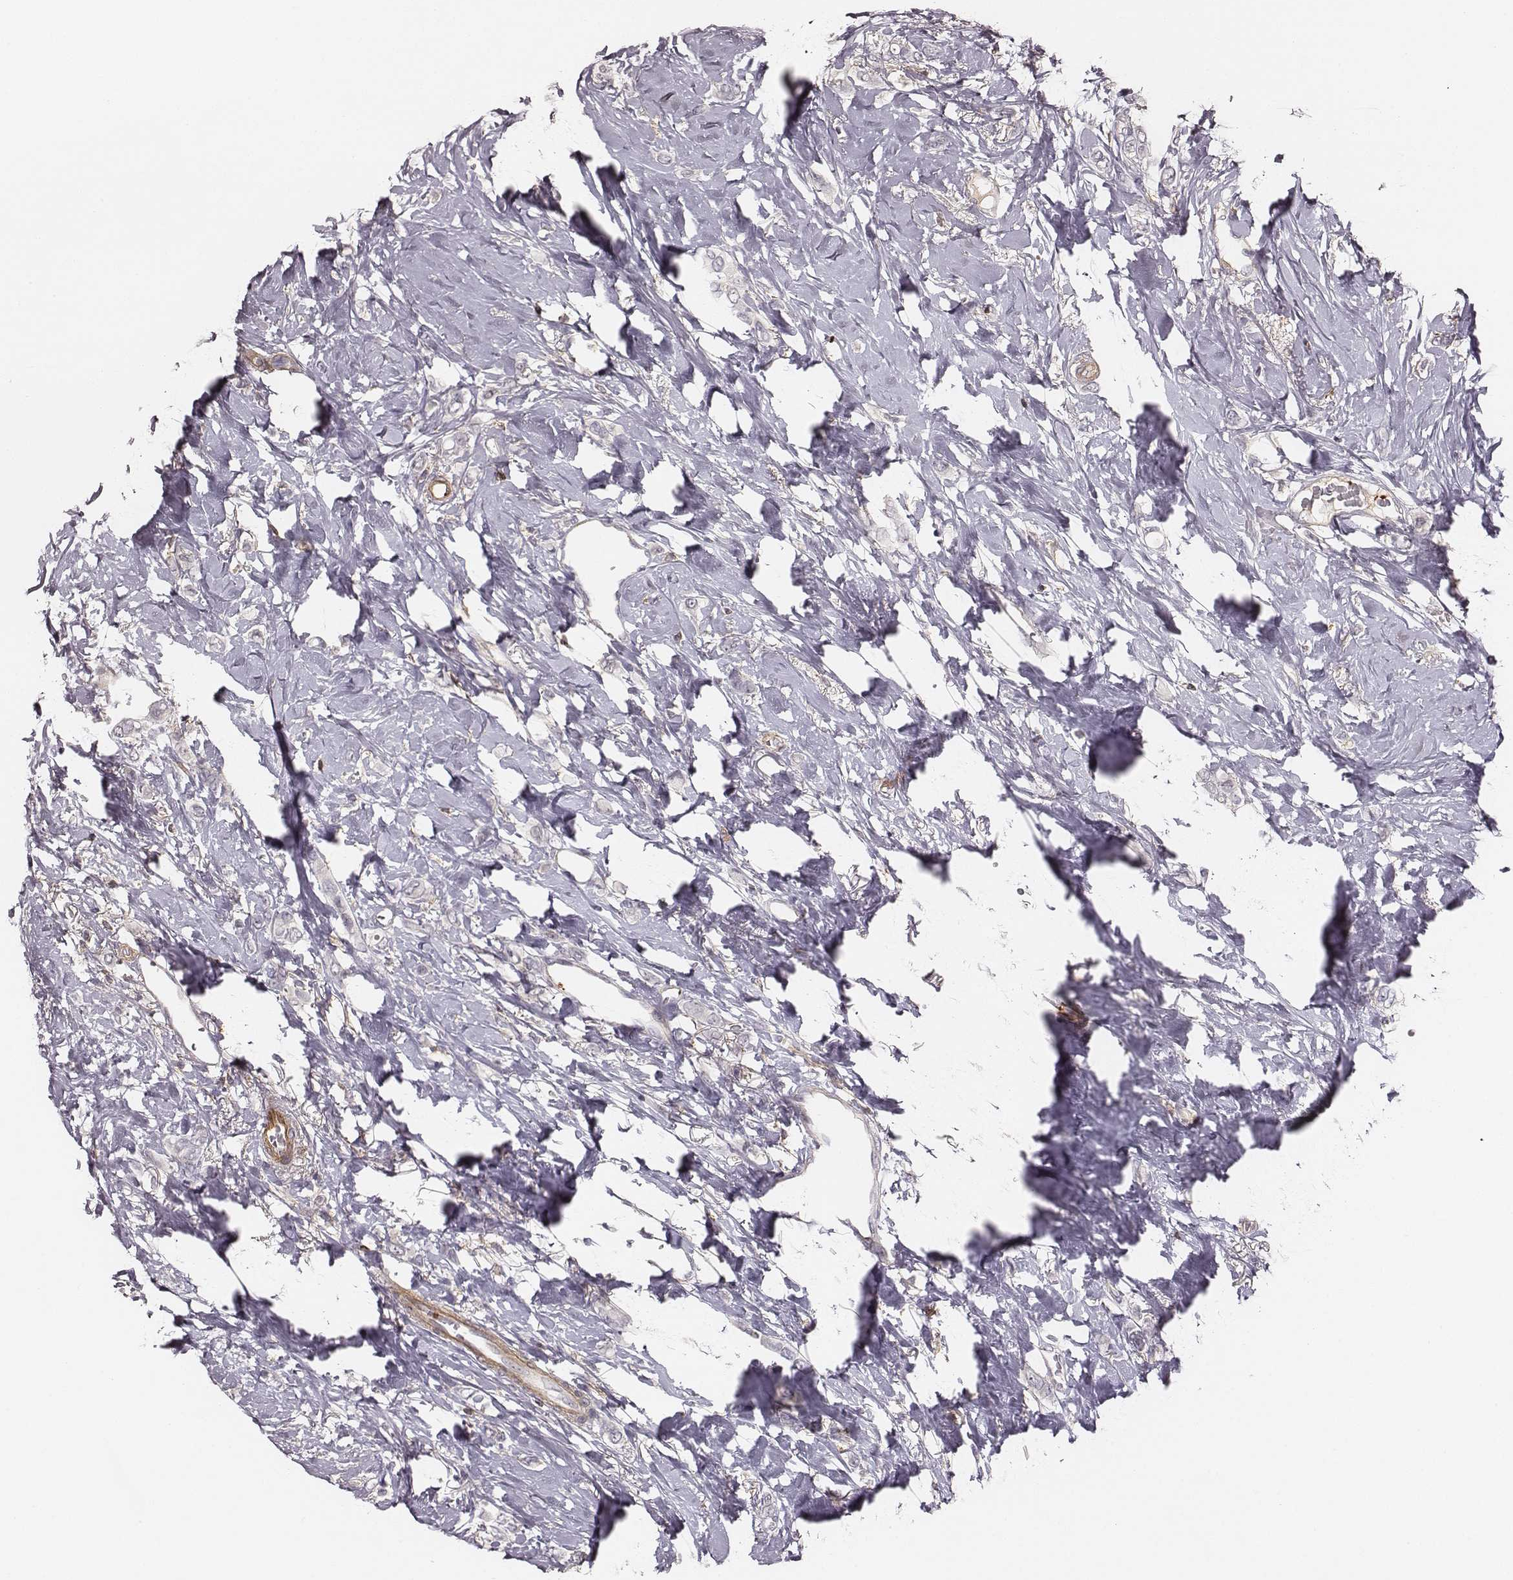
{"staining": {"intensity": "negative", "quantity": "none", "location": "none"}, "tissue": "breast cancer", "cell_type": "Tumor cells", "image_type": "cancer", "snomed": [{"axis": "morphology", "description": "Lobular carcinoma"}, {"axis": "topography", "description": "Breast"}], "caption": "Immunohistochemical staining of breast lobular carcinoma displays no significant expression in tumor cells.", "gene": "ZYX", "patient": {"sex": "female", "age": 66}}